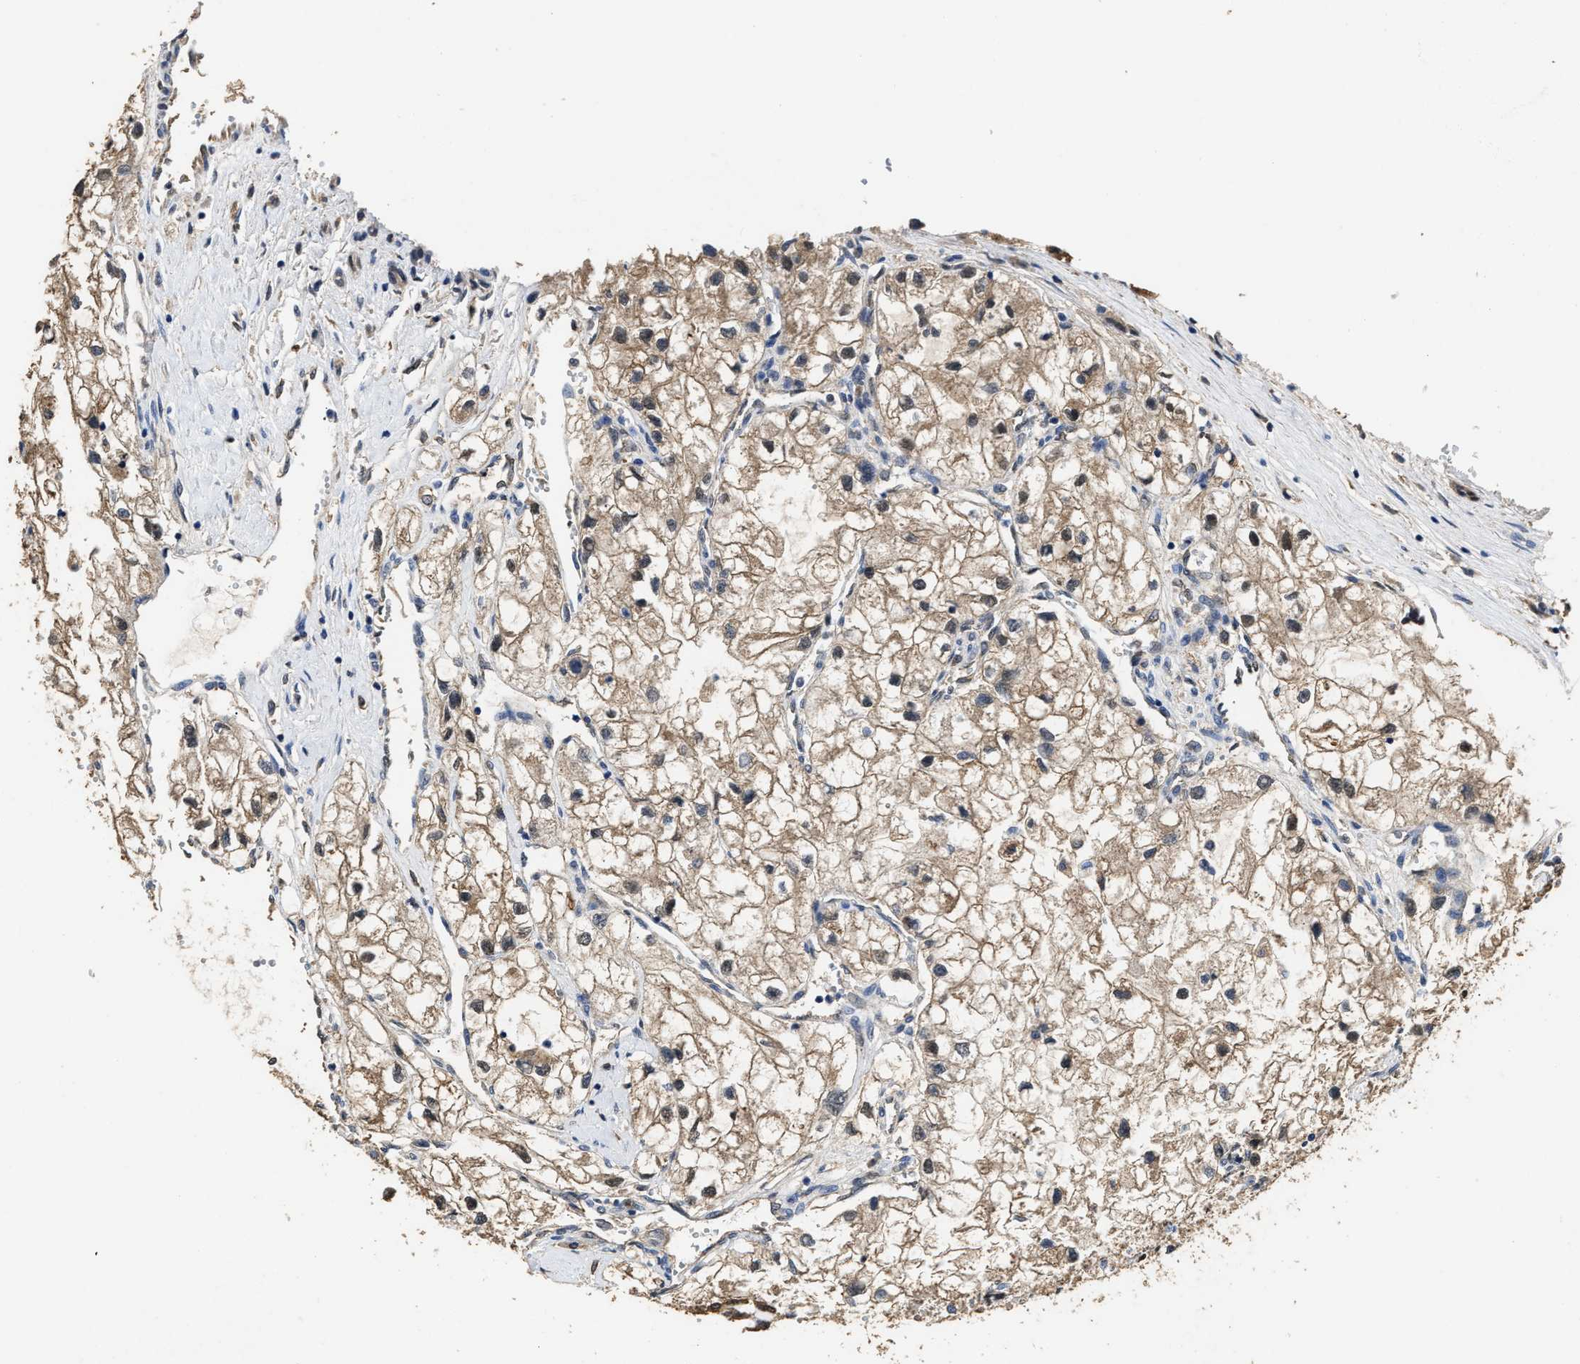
{"staining": {"intensity": "weak", "quantity": ">75%", "location": "cytoplasmic/membranous"}, "tissue": "renal cancer", "cell_type": "Tumor cells", "image_type": "cancer", "snomed": [{"axis": "morphology", "description": "Adenocarcinoma, NOS"}, {"axis": "topography", "description": "Kidney"}], "caption": "This histopathology image shows immunohistochemistry staining of human renal adenocarcinoma, with low weak cytoplasmic/membranous expression in about >75% of tumor cells.", "gene": "YWHAE", "patient": {"sex": "female", "age": 70}}